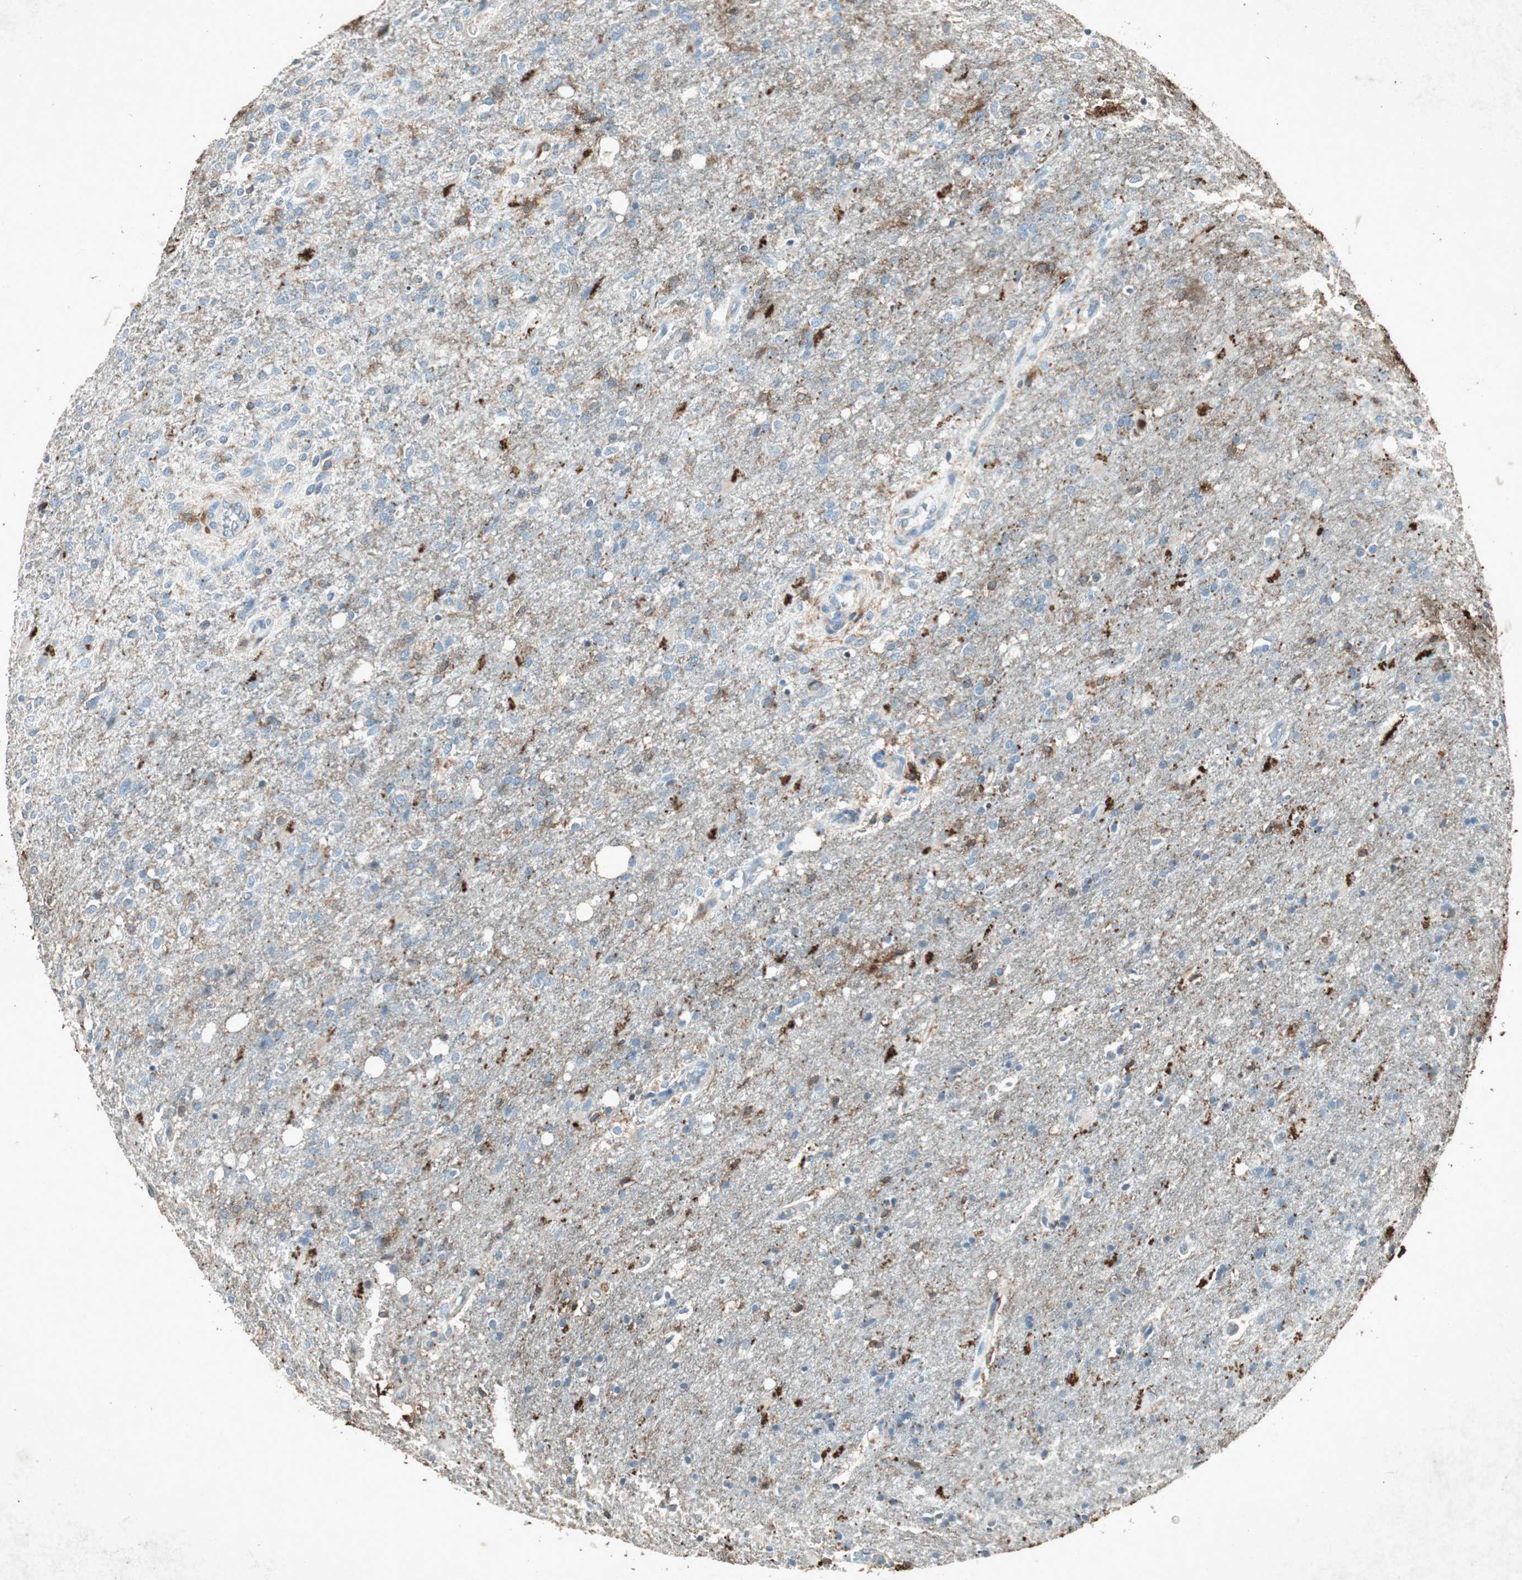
{"staining": {"intensity": "negative", "quantity": "none", "location": "none"}, "tissue": "glioma", "cell_type": "Tumor cells", "image_type": "cancer", "snomed": [{"axis": "morphology", "description": "Normal tissue, NOS"}, {"axis": "morphology", "description": "Glioma, malignant, High grade"}, {"axis": "topography", "description": "Cerebral cortex"}], "caption": "High magnification brightfield microscopy of malignant glioma (high-grade) stained with DAB (3,3'-diaminobenzidine) (brown) and counterstained with hematoxylin (blue): tumor cells show no significant positivity. (Brightfield microscopy of DAB (3,3'-diaminobenzidine) immunohistochemistry at high magnification).", "gene": "TYROBP", "patient": {"sex": "male", "age": 77}}